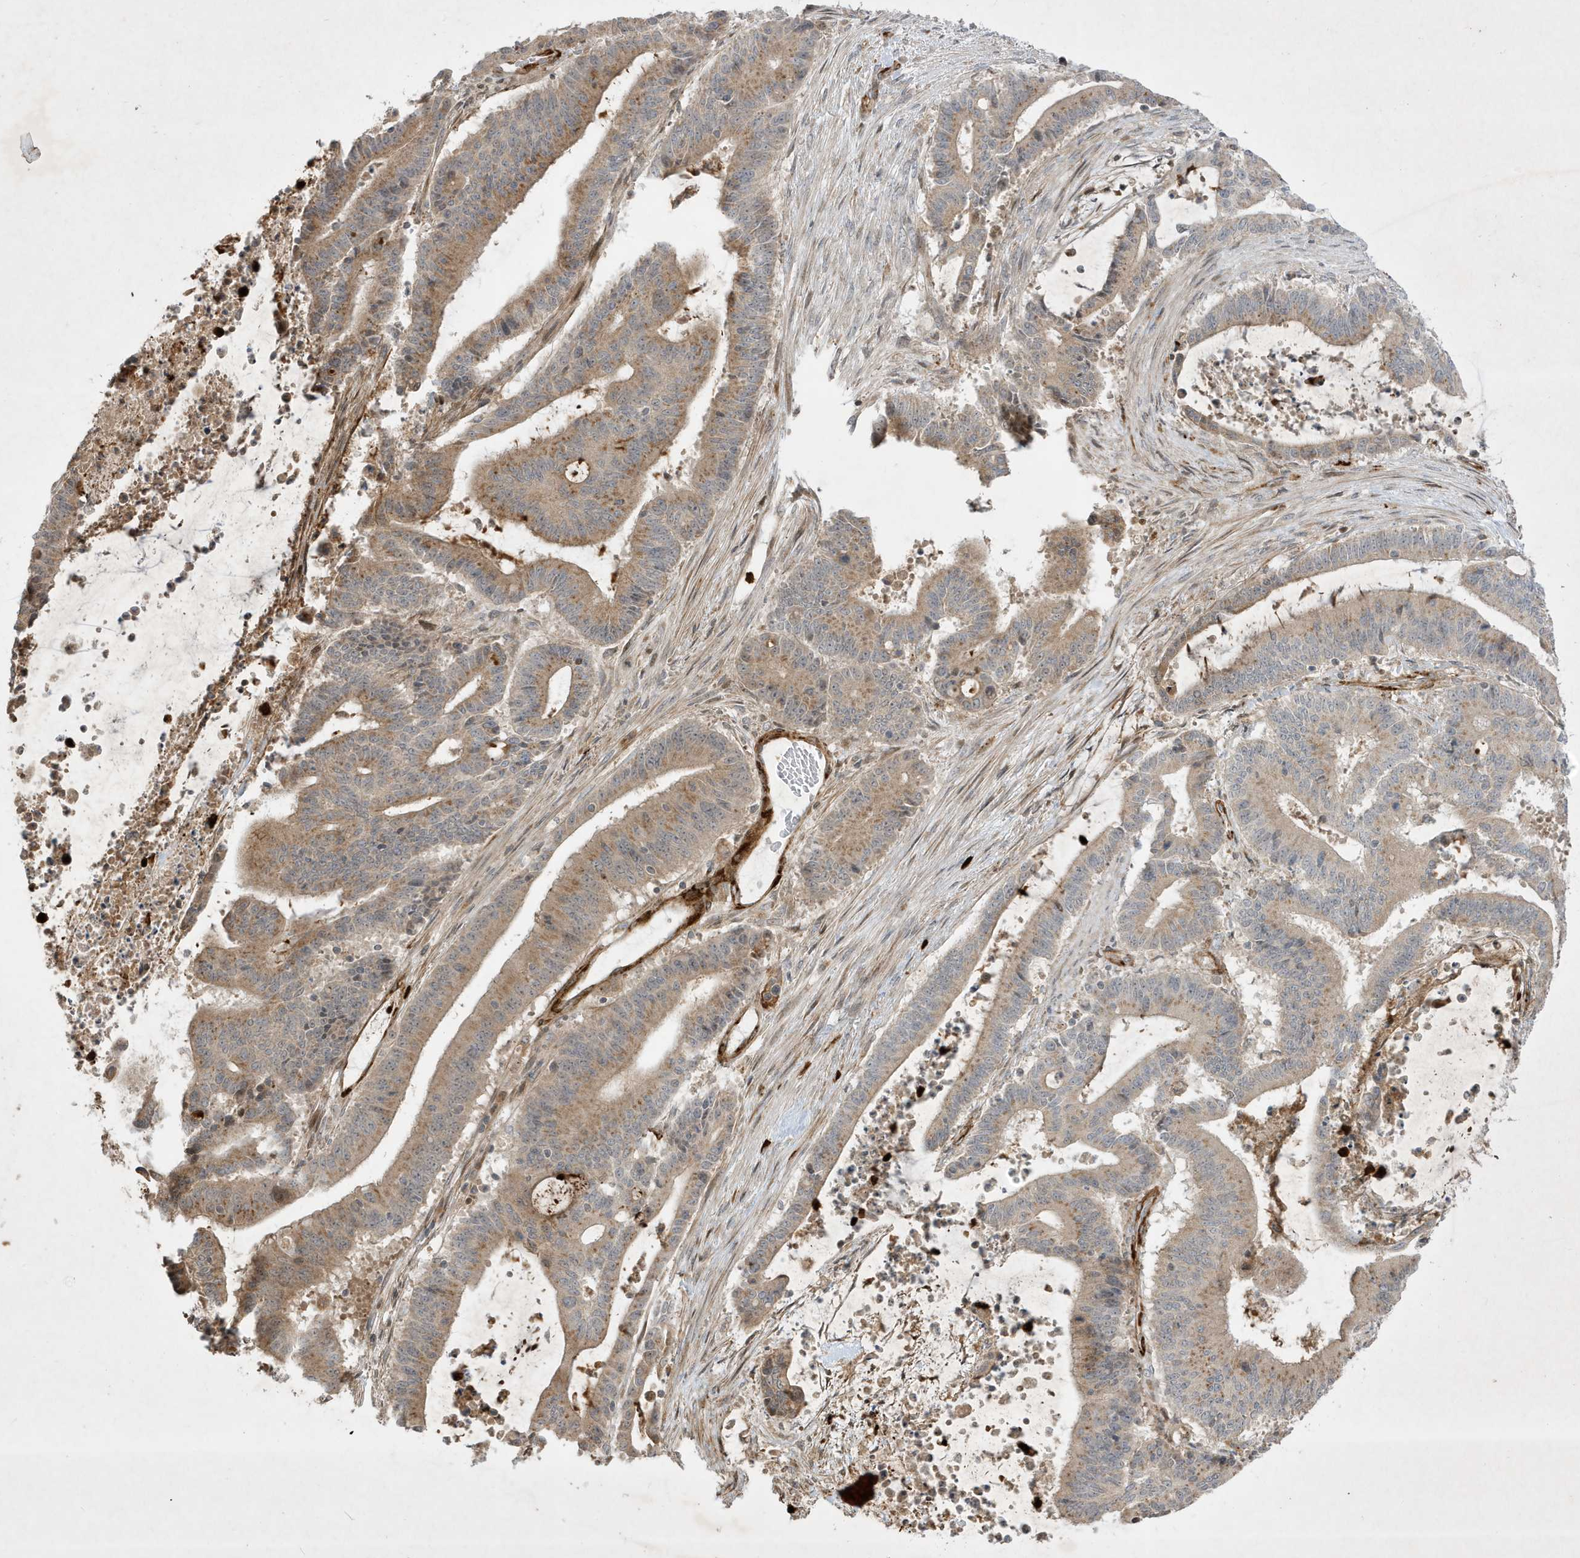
{"staining": {"intensity": "moderate", "quantity": "25%-75%", "location": "cytoplasmic/membranous"}, "tissue": "liver cancer", "cell_type": "Tumor cells", "image_type": "cancer", "snomed": [{"axis": "morphology", "description": "Normal tissue, NOS"}, {"axis": "morphology", "description": "Cholangiocarcinoma"}, {"axis": "topography", "description": "Liver"}, {"axis": "topography", "description": "Peripheral nerve tissue"}], "caption": "High-magnification brightfield microscopy of liver cholangiocarcinoma stained with DAB (3,3'-diaminobenzidine) (brown) and counterstained with hematoxylin (blue). tumor cells exhibit moderate cytoplasmic/membranous positivity is seen in approximately25%-75% of cells. (DAB IHC with brightfield microscopy, high magnification).", "gene": "IFT57", "patient": {"sex": "female", "age": 73}}